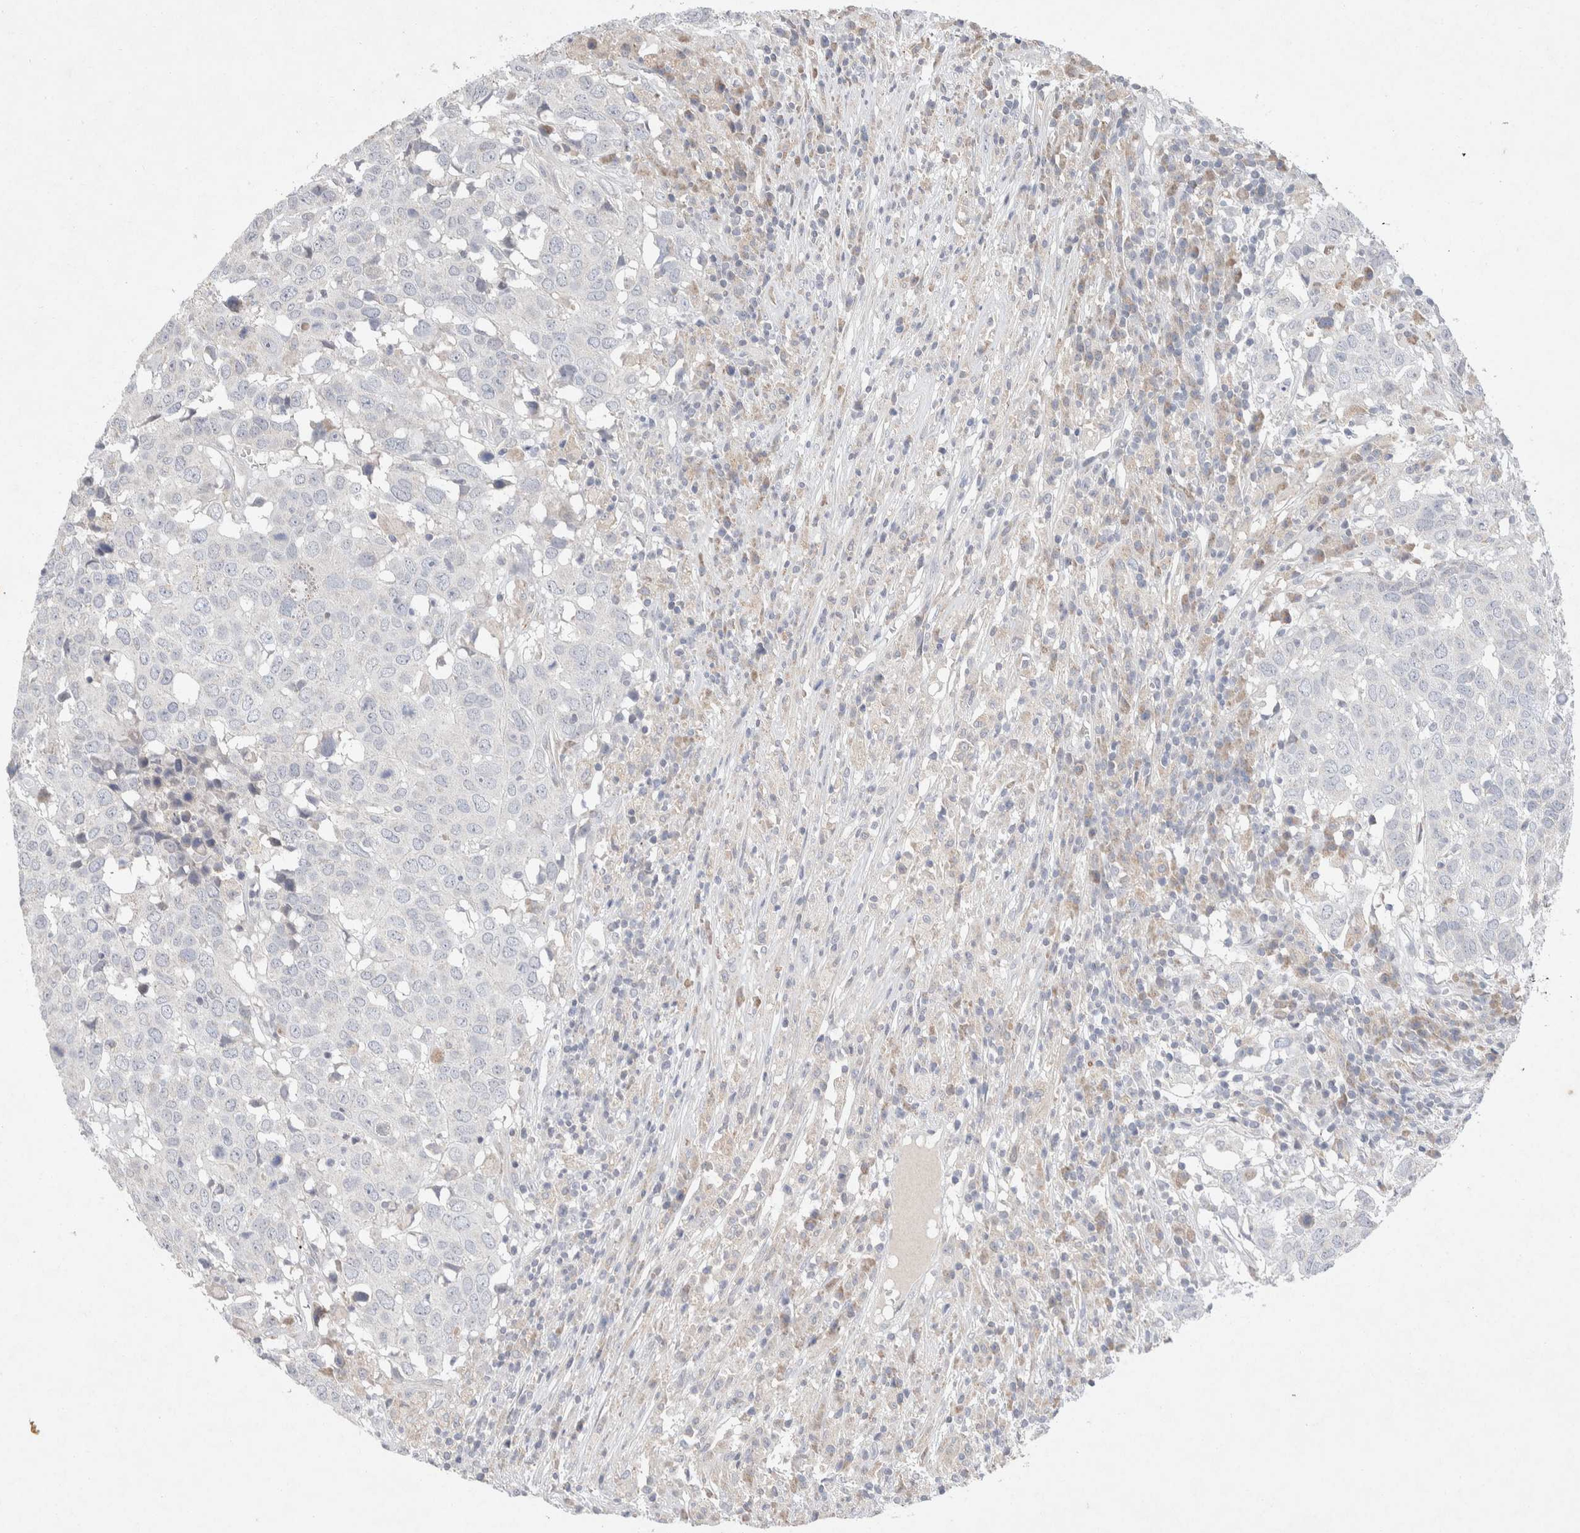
{"staining": {"intensity": "negative", "quantity": "none", "location": "none"}, "tissue": "head and neck cancer", "cell_type": "Tumor cells", "image_type": "cancer", "snomed": [{"axis": "morphology", "description": "Squamous cell carcinoma, NOS"}, {"axis": "topography", "description": "Head-Neck"}], "caption": "Immunohistochemistry (IHC) of squamous cell carcinoma (head and neck) displays no positivity in tumor cells.", "gene": "CMTM4", "patient": {"sex": "male", "age": 66}}